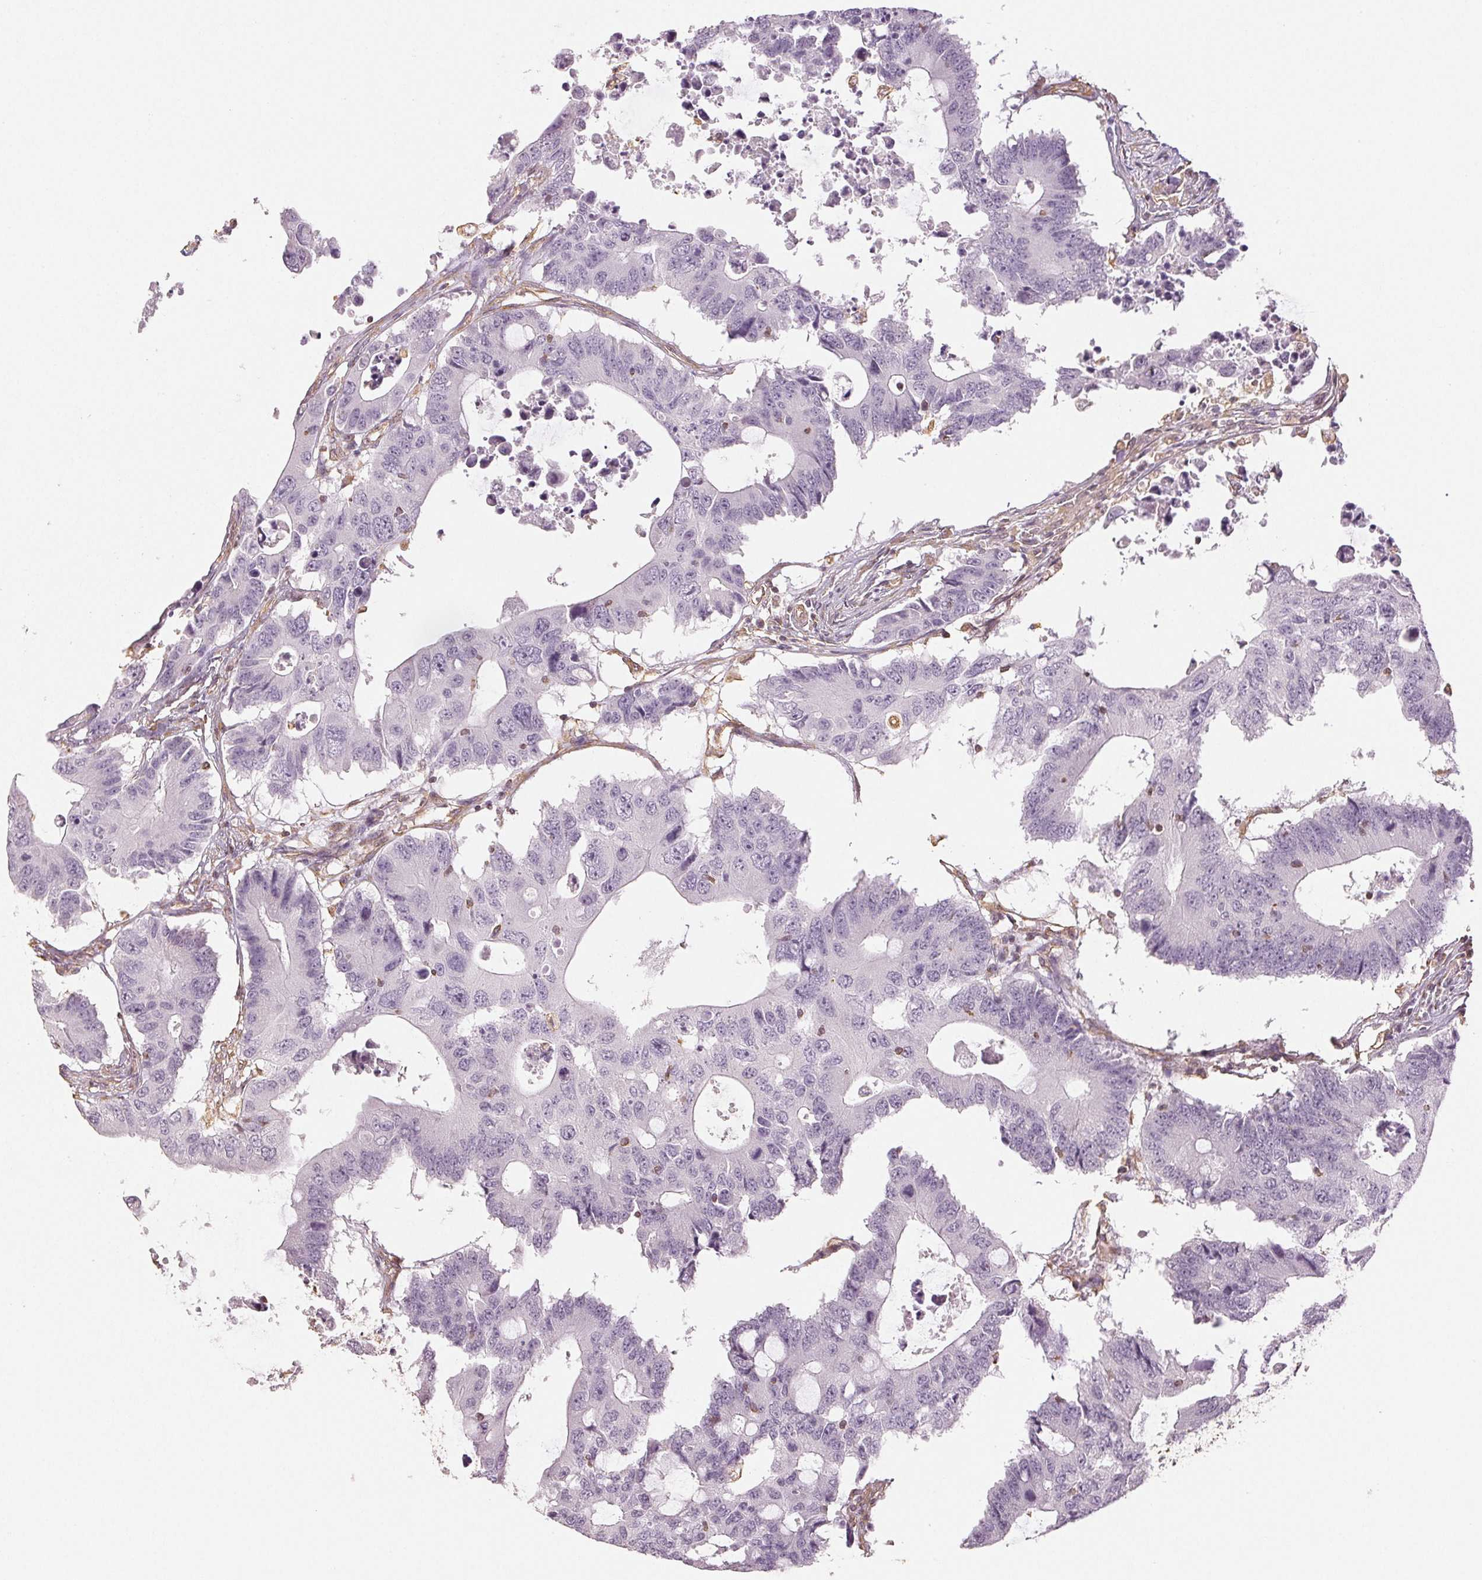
{"staining": {"intensity": "negative", "quantity": "none", "location": "none"}, "tissue": "colorectal cancer", "cell_type": "Tumor cells", "image_type": "cancer", "snomed": [{"axis": "morphology", "description": "Adenocarcinoma, NOS"}, {"axis": "topography", "description": "Colon"}], "caption": "The histopathology image shows no staining of tumor cells in adenocarcinoma (colorectal).", "gene": "COL7A1", "patient": {"sex": "male", "age": 71}}